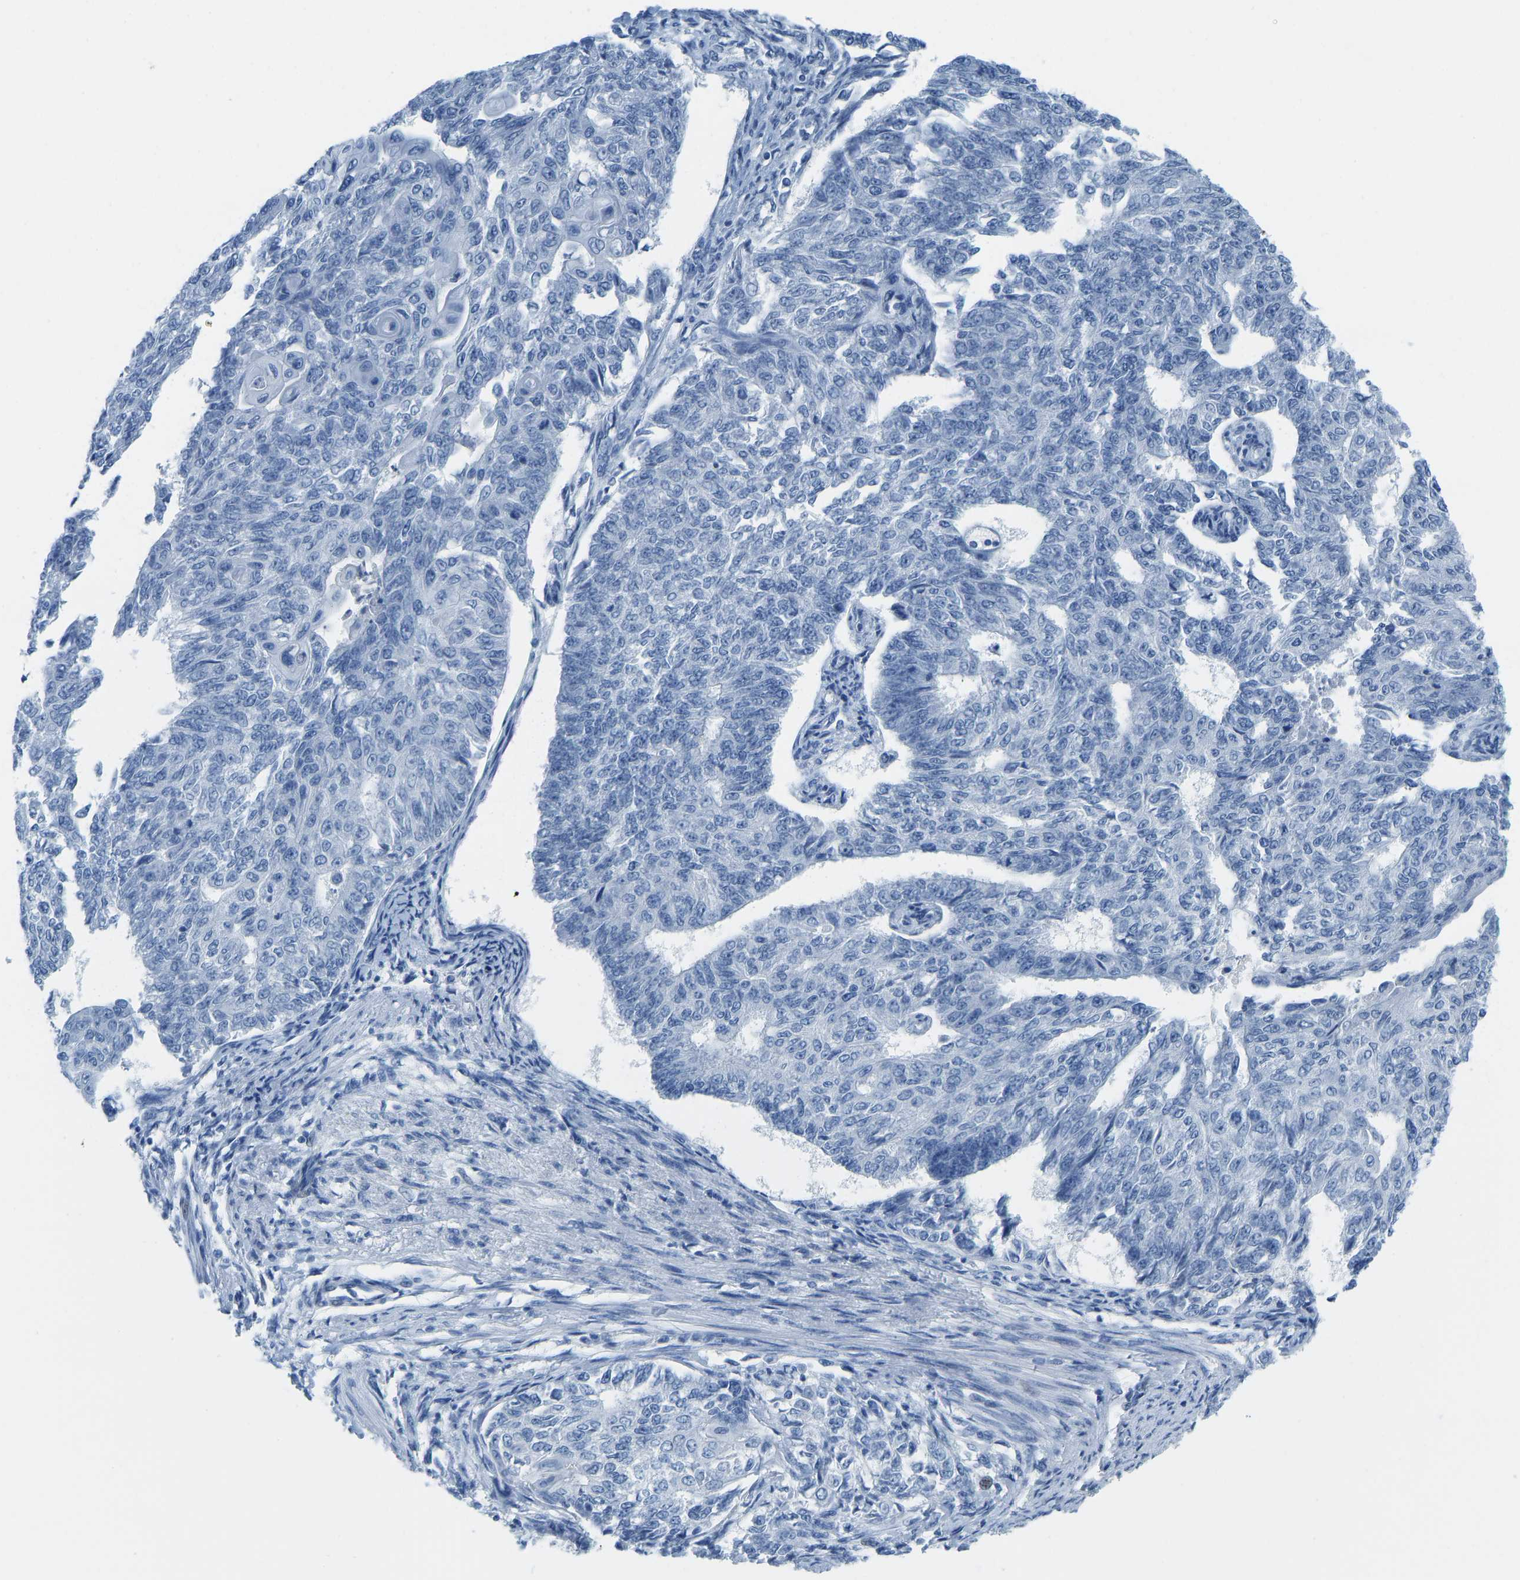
{"staining": {"intensity": "negative", "quantity": "none", "location": "none"}, "tissue": "endometrial cancer", "cell_type": "Tumor cells", "image_type": "cancer", "snomed": [{"axis": "morphology", "description": "Adenocarcinoma, NOS"}, {"axis": "topography", "description": "Endometrium"}], "caption": "This is an immunohistochemistry photomicrograph of endometrial adenocarcinoma. There is no staining in tumor cells.", "gene": "SERPINB3", "patient": {"sex": "female", "age": 32}}